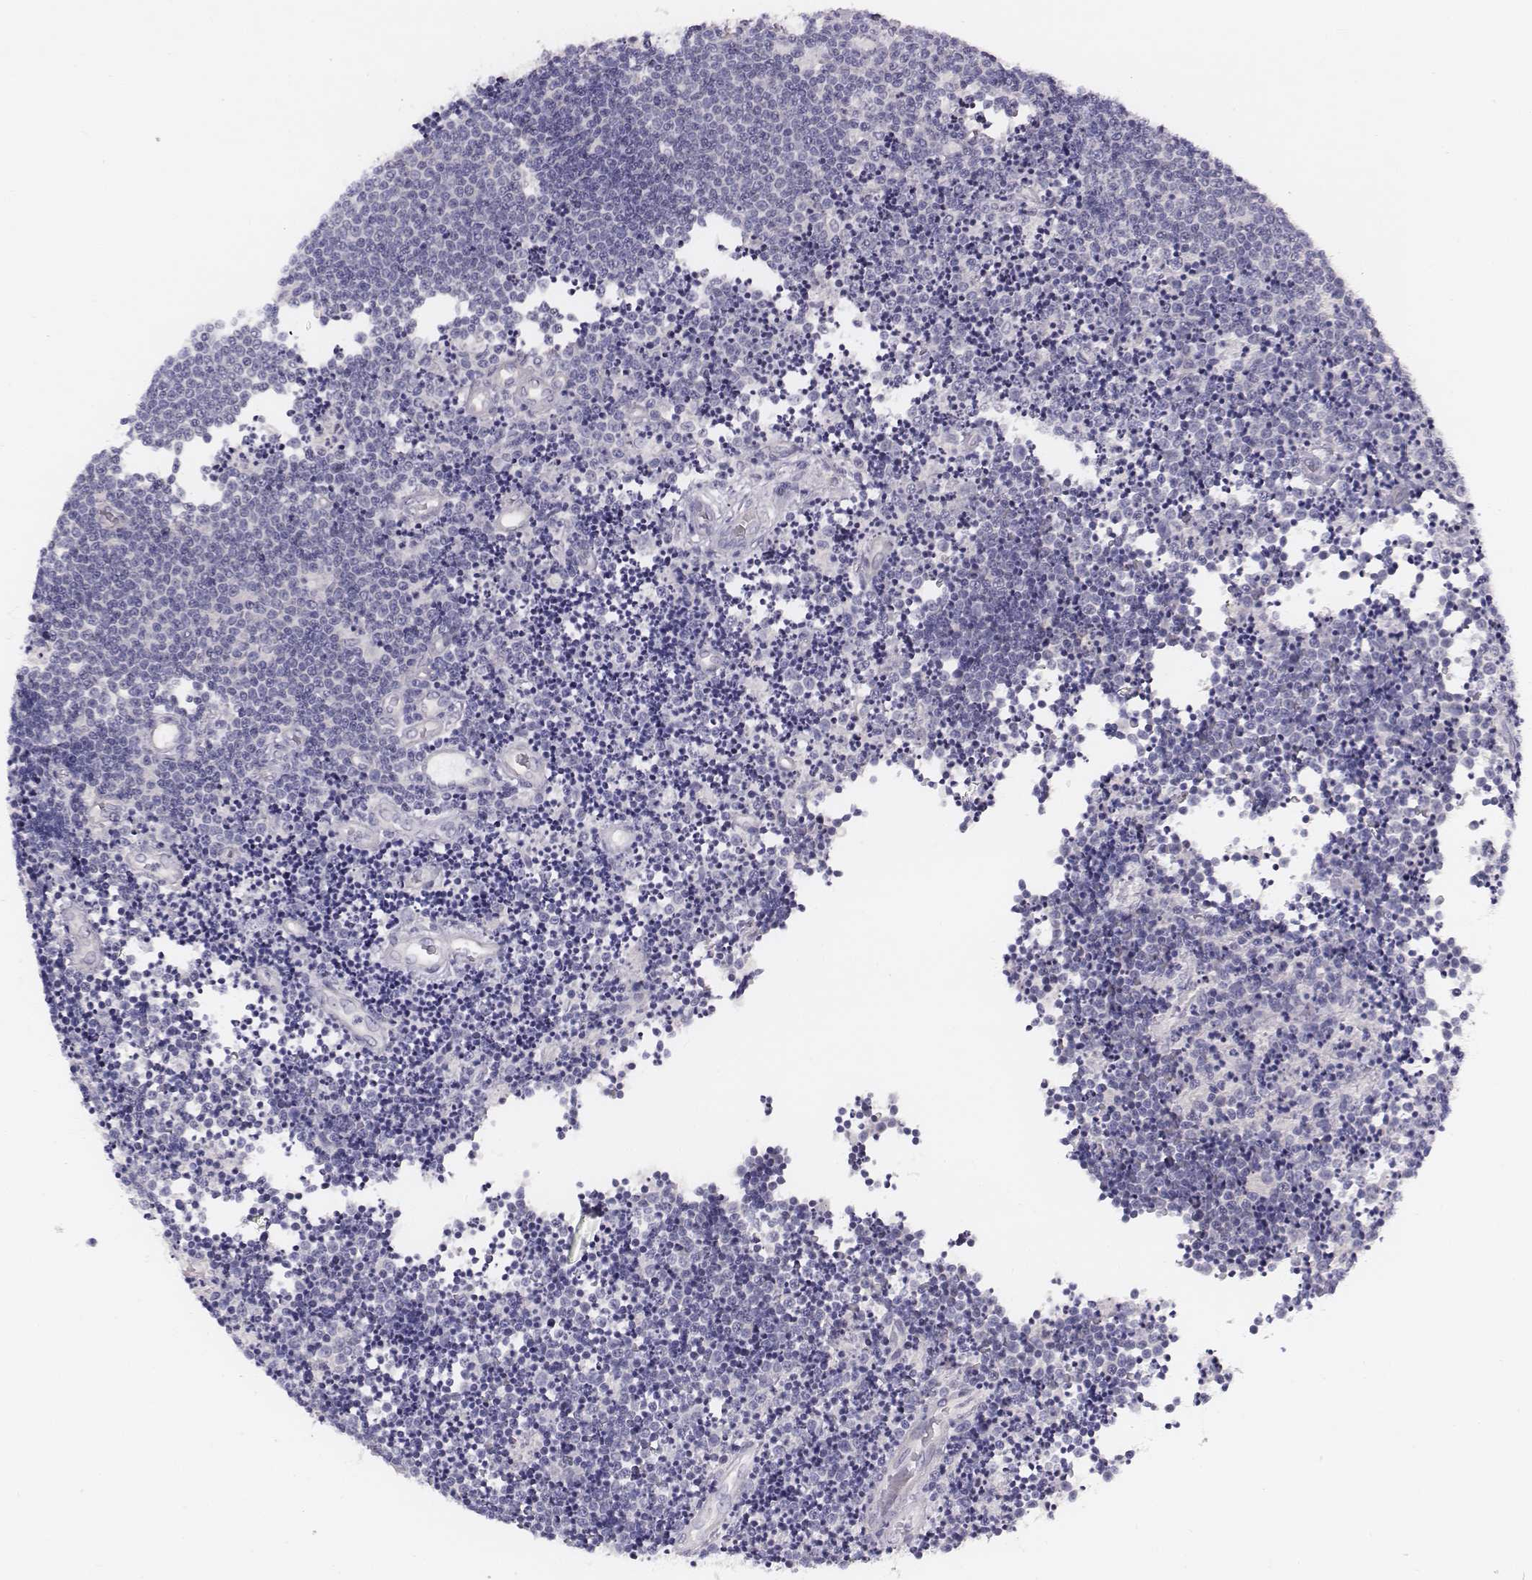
{"staining": {"intensity": "negative", "quantity": "none", "location": "none"}, "tissue": "lymphoma", "cell_type": "Tumor cells", "image_type": "cancer", "snomed": [{"axis": "morphology", "description": "Malignant lymphoma, non-Hodgkin's type, Low grade"}, {"axis": "topography", "description": "Brain"}], "caption": "Protein analysis of lymphoma shows no significant staining in tumor cells. The staining is performed using DAB brown chromogen with nuclei counter-stained in using hematoxylin.", "gene": "CACNG4", "patient": {"sex": "female", "age": 66}}